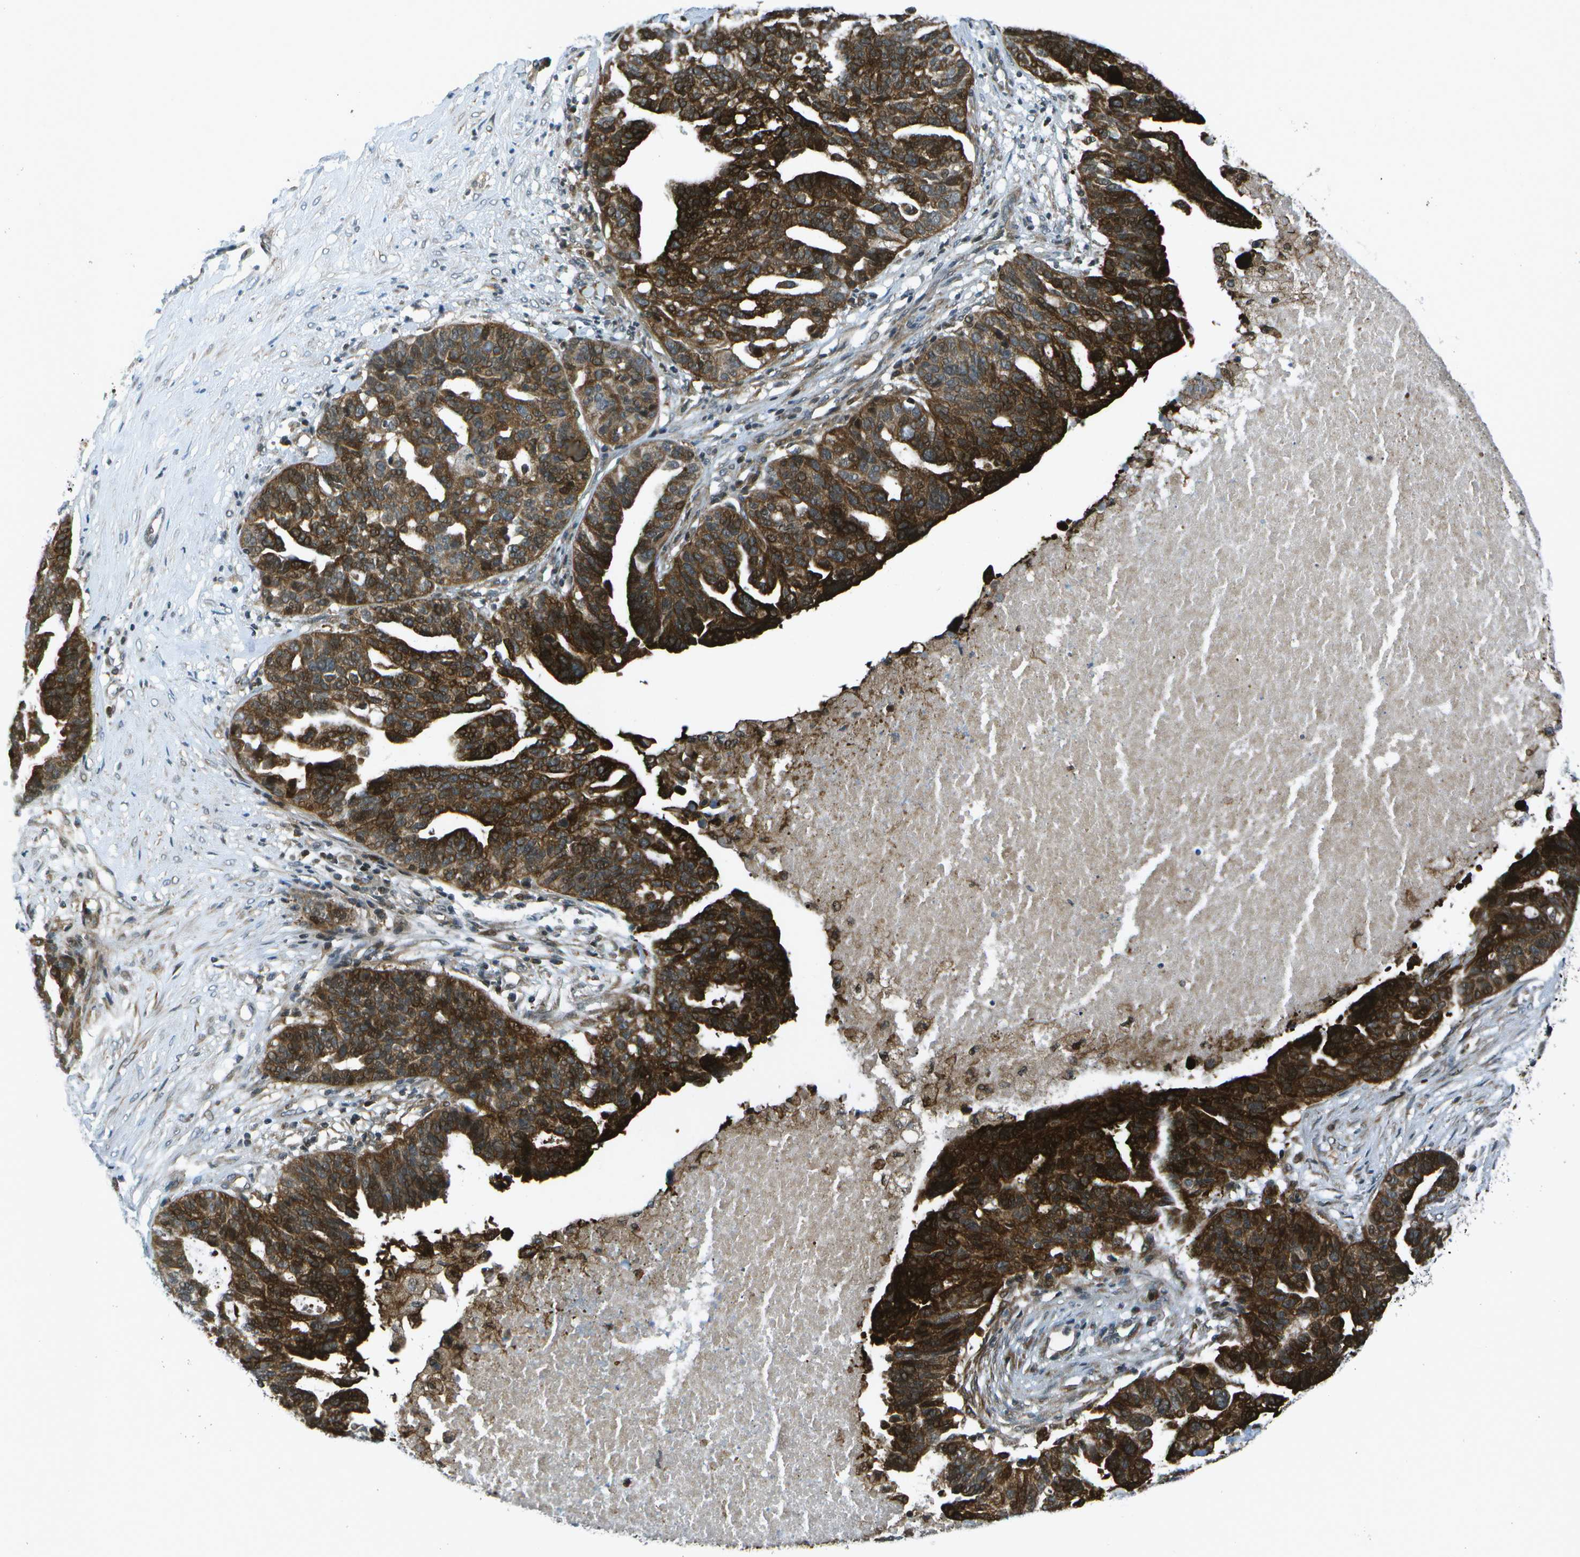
{"staining": {"intensity": "strong", "quantity": ">75%", "location": "cytoplasmic/membranous"}, "tissue": "ovarian cancer", "cell_type": "Tumor cells", "image_type": "cancer", "snomed": [{"axis": "morphology", "description": "Cystadenocarcinoma, serous, NOS"}, {"axis": "topography", "description": "Ovary"}], "caption": "This micrograph reveals immunohistochemistry staining of ovarian cancer, with high strong cytoplasmic/membranous positivity in approximately >75% of tumor cells.", "gene": "TMEM19", "patient": {"sex": "female", "age": 59}}